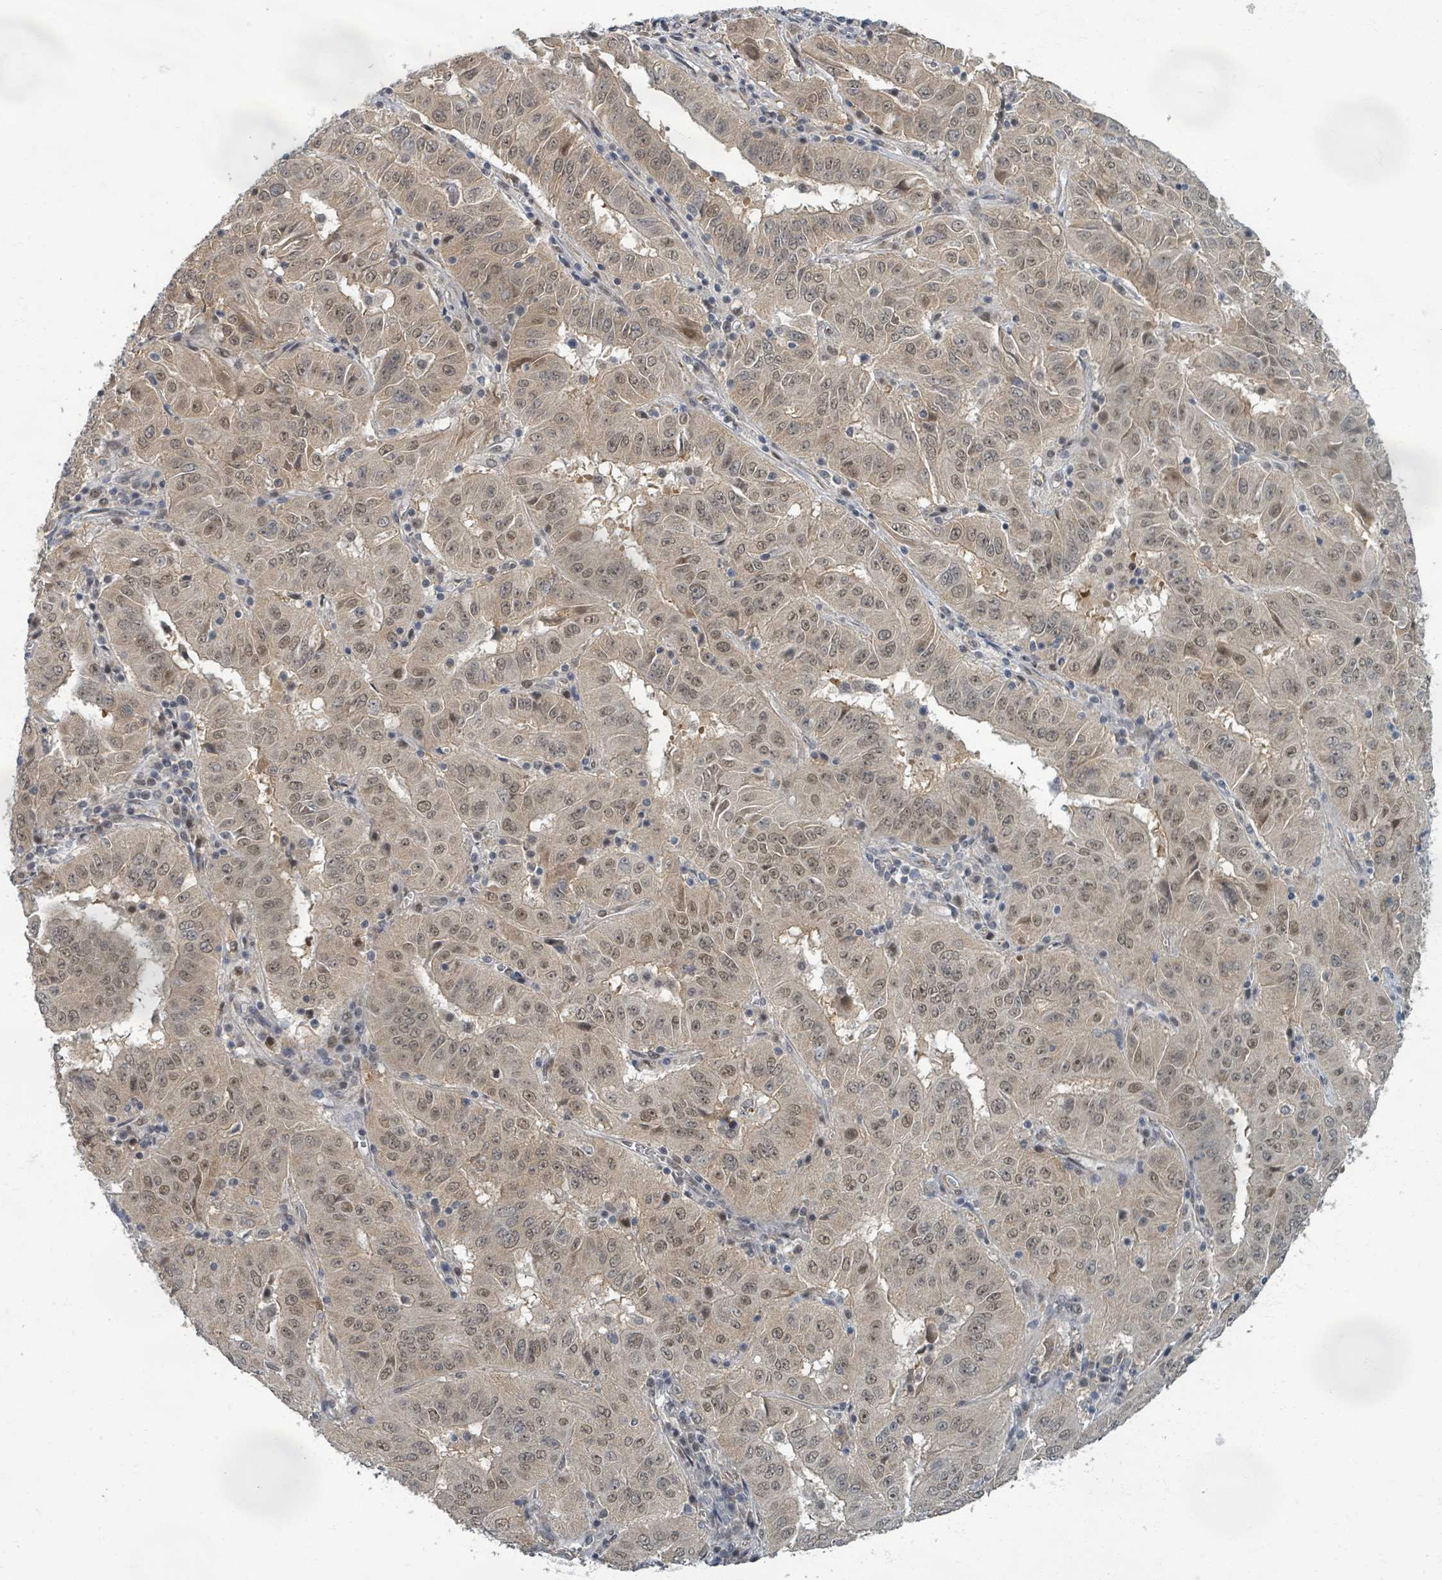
{"staining": {"intensity": "weak", "quantity": ">75%", "location": "cytoplasmic/membranous,nuclear"}, "tissue": "pancreatic cancer", "cell_type": "Tumor cells", "image_type": "cancer", "snomed": [{"axis": "morphology", "description": "Adenocarcinoma, NOS"}, {"axis": "topography", "description": "Pancreas"}], "caption": "IHC photomicrograph of human pancreatic adenocarcinoma stained for a protein (brown), which reveals low levels of weak cytoplasmic/membranous and nuclear positivity in approximately >75% of tumor cells.", "gene": "INTS15", "patient": {"sex": "male", "age": 63}}